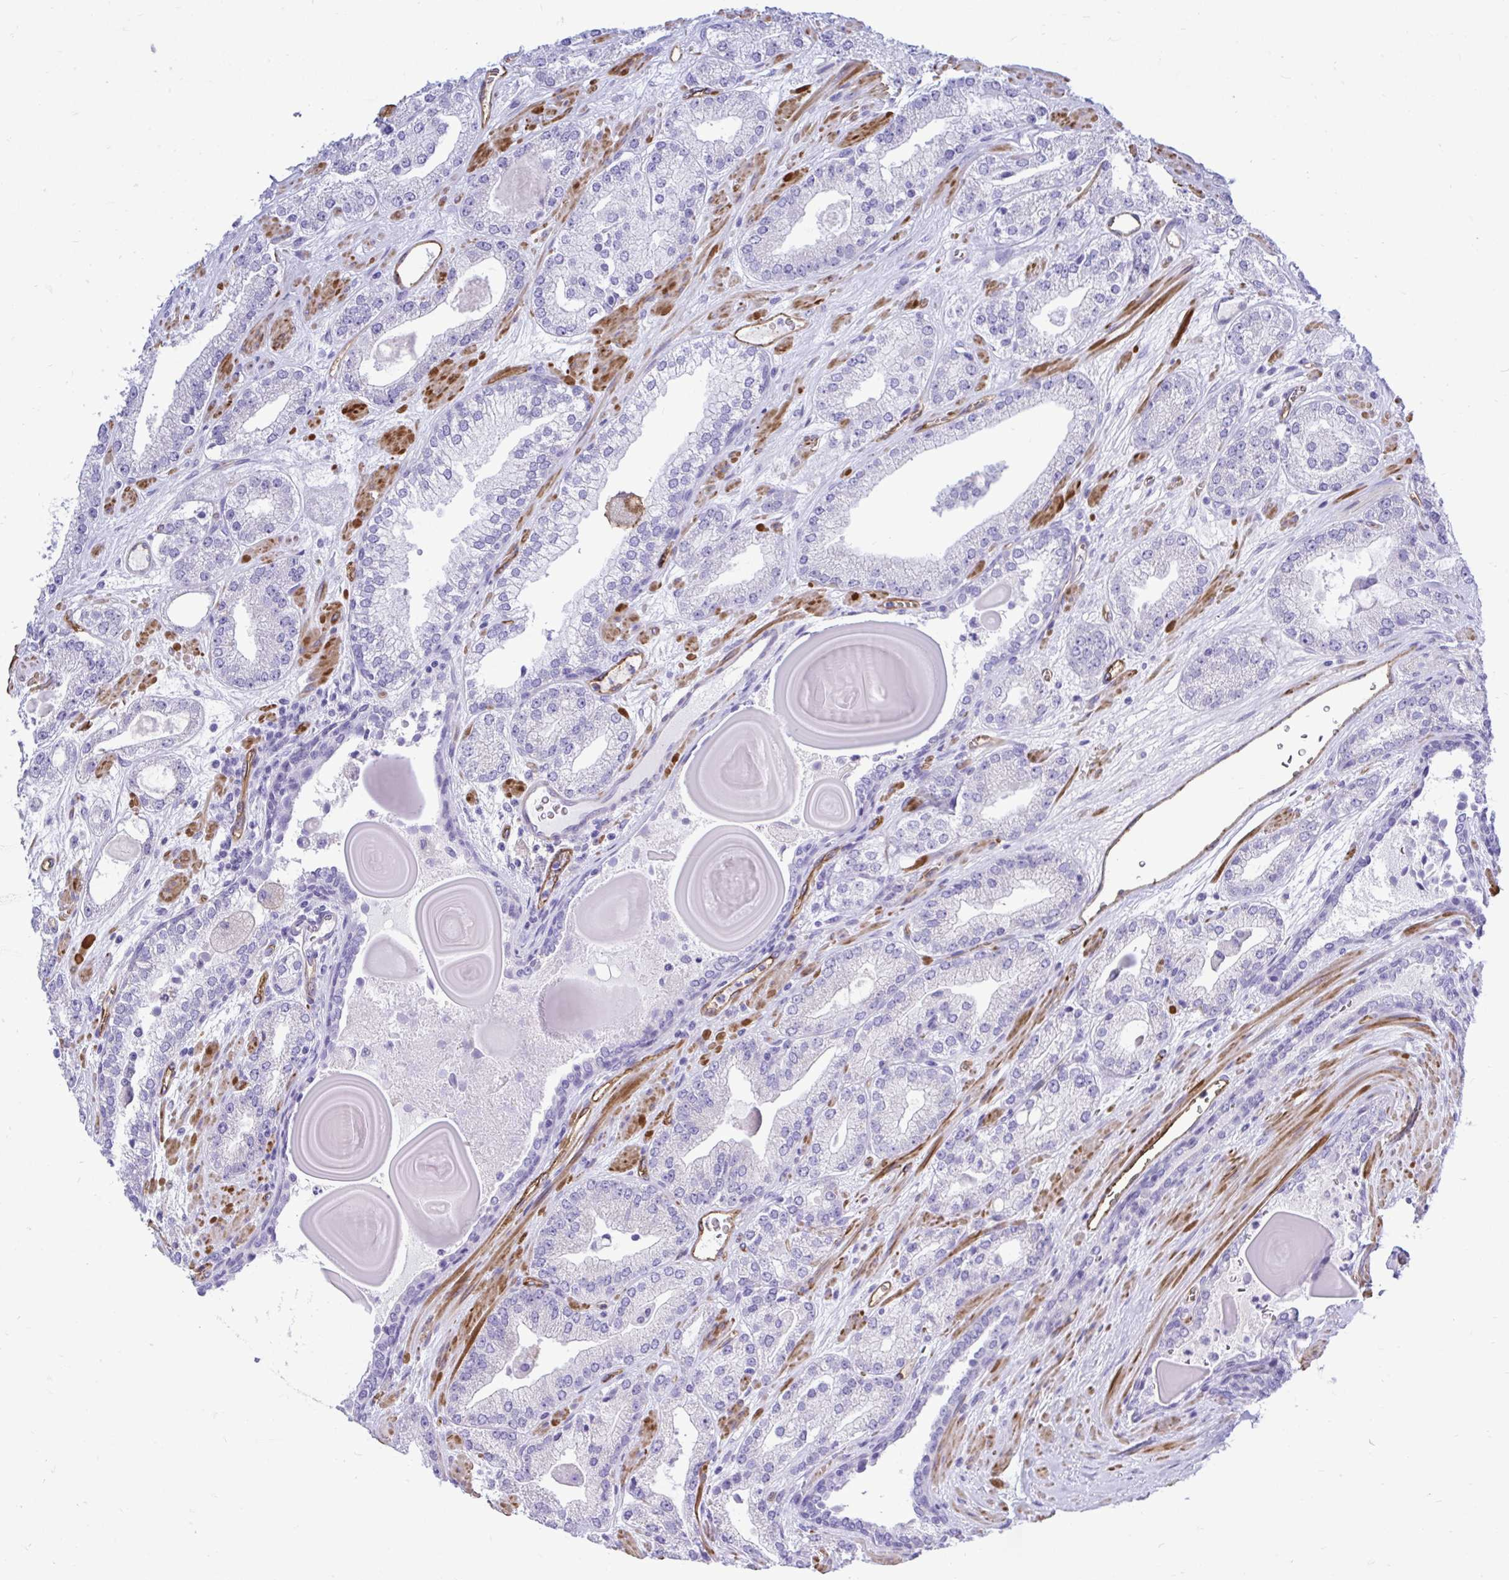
{"staining": {"intensity": "negative", "quantity": "none", "location": "none"}, "tissue": "prostate cancer", "cell_type": "Tumor cells", "image_type": "cancer", "snomed": [{"axis": "morphology", "description": "Adenocarcinoma, High grade"}, {"axis": "topography", "description": "Prostate"}], "caption": "Prostate cancer (adenocarcinoma (high-grade)) was stained to show a protein in brown. There is no significant positivity in tumor cells.", "gene": "ABCG2", "patient": {"sex": "male", "age": 64}}